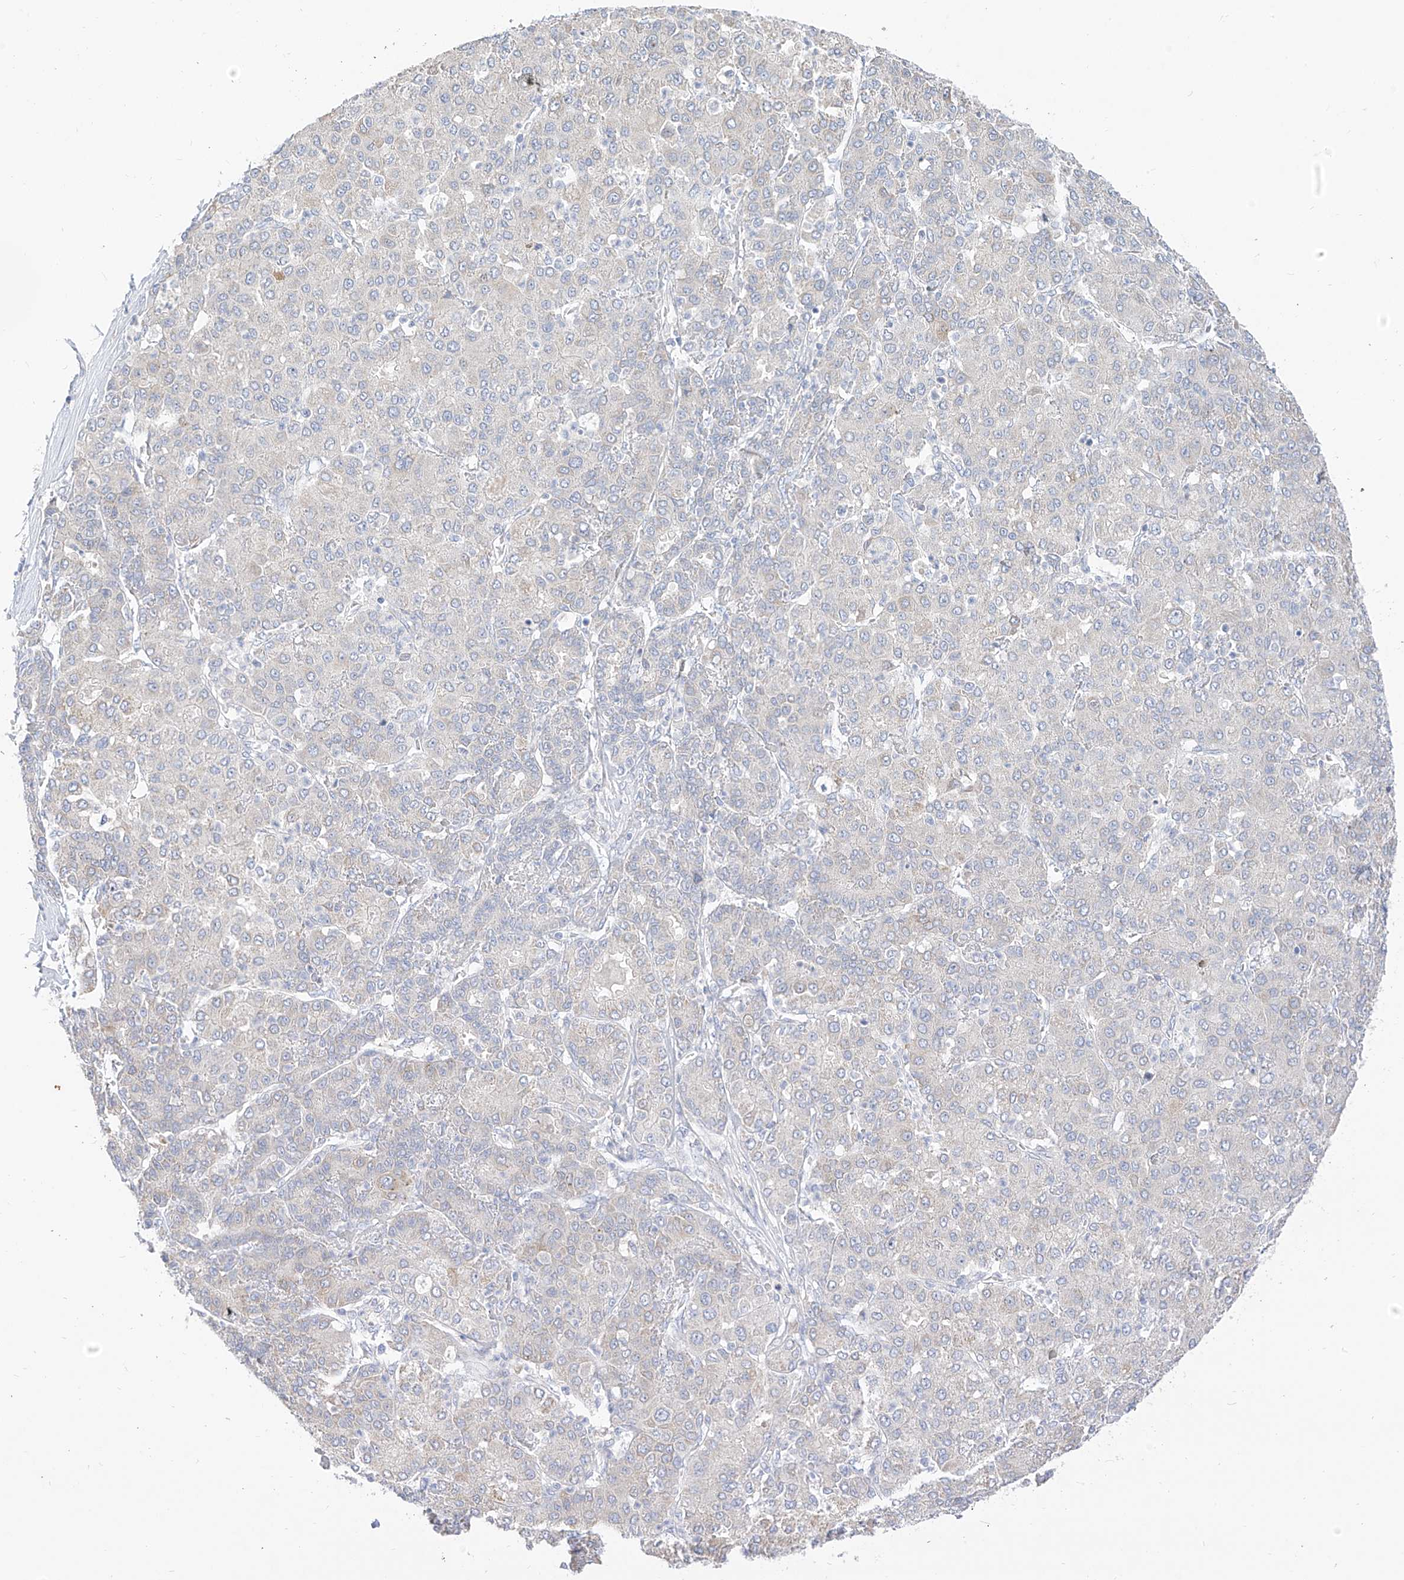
{"staining": {"intensity": "negative", "quantity": "none", "location": "none"}, "tissue": "liver cancer", "cell_type": "Tumor cells", "image_type": "cancer", "snomed": [{"axis": "morphology", "description": "Carcinoma, Hepatocellular, NOS"}, {"axis": "topography", "description": "Liver"}], "caption": "DAB immunohistochemical staining of hepatocellular carcinoma (liver) displays no significant staining in tumor cells. (DAB (3,3'-diaminobenzidine) immunohistochemistry, high magnification).", "gene": "RASA2", "patient": {"sex": "male", "age": 65}}